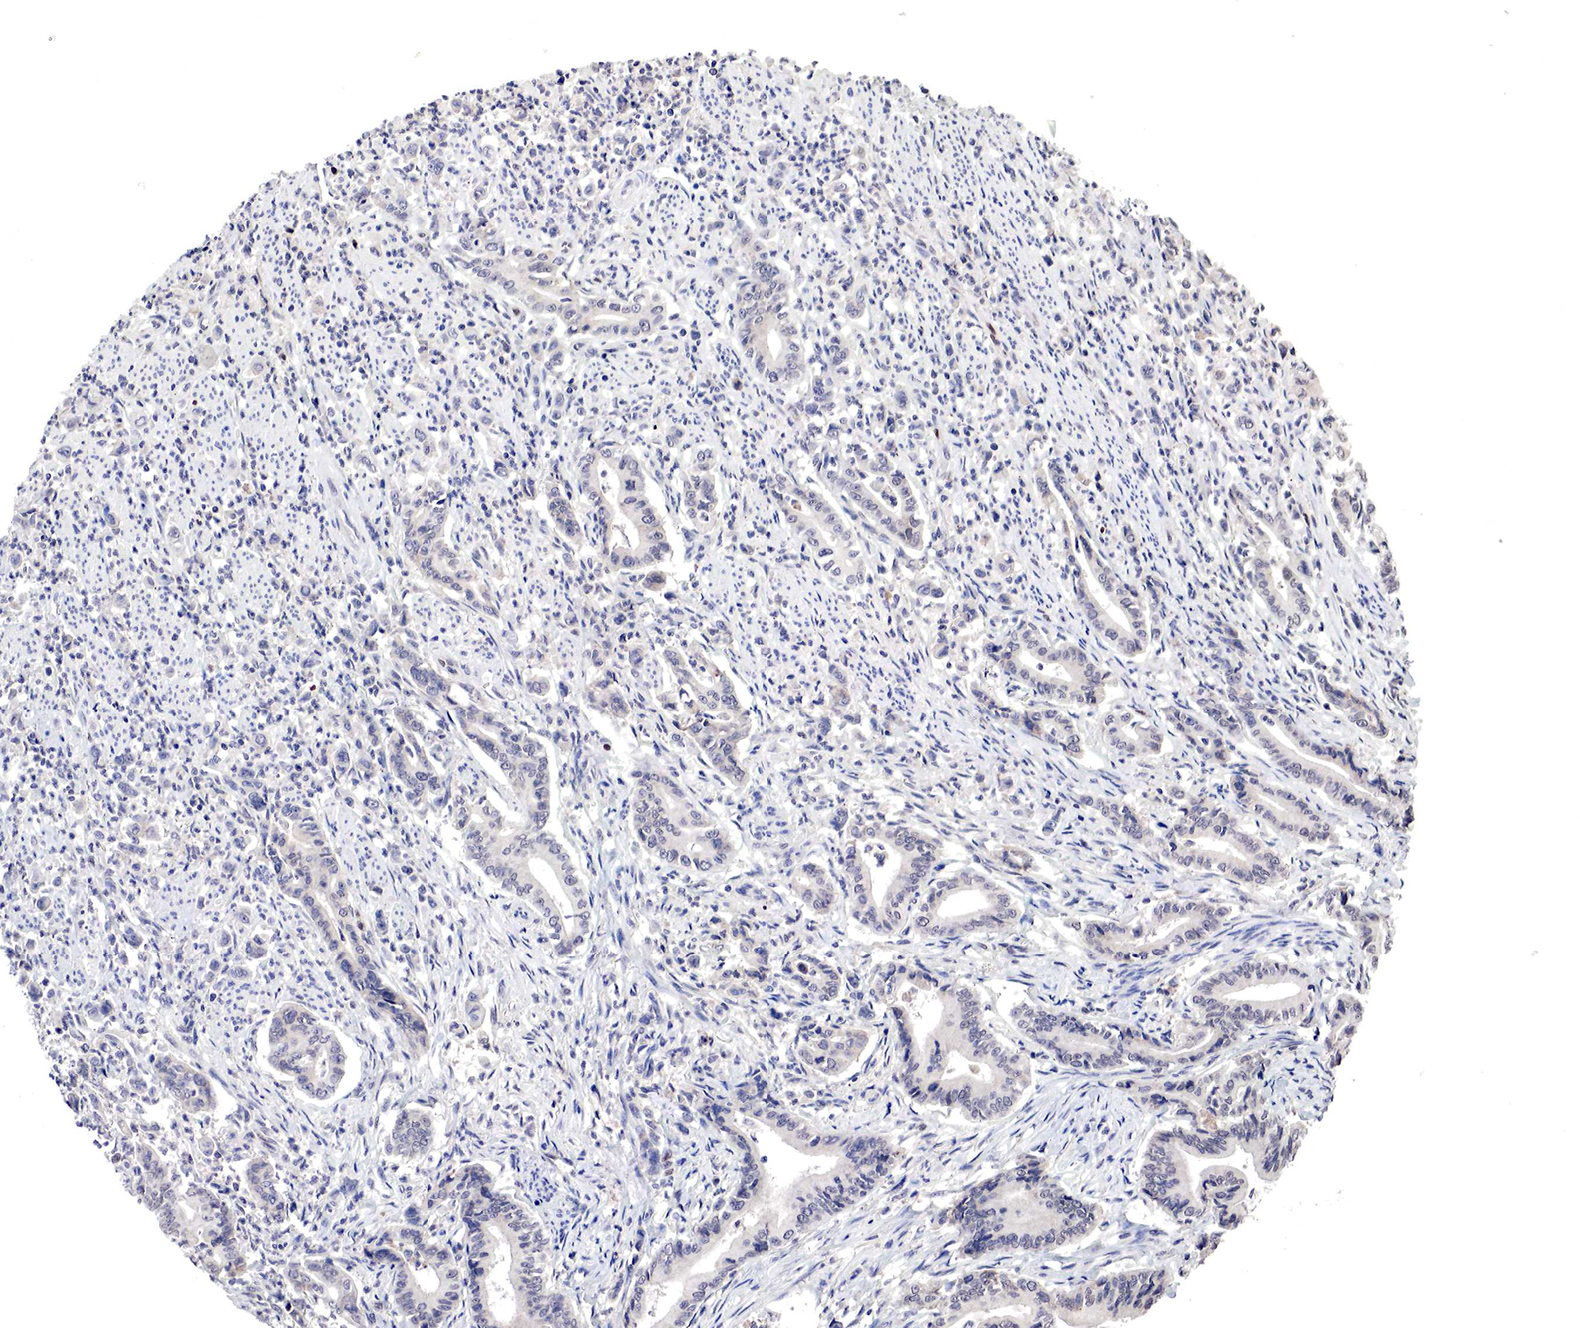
{"staining": {"intensity": "negative", "quantity": "none", "location": "none"}, "tissue": "stomach cancer", "cell_type": "Tumor cells", "image_type": "cancer", "snomed": [{"axis": "morphology", "description": "Adenocarcinoma, NOS"}, {"axis": "topography", "description": "Stomach"}], "caption": "IHC of adenocarcinoma (stomach) exhibits no positivity in tumor cells.", "gene": "DACH2", "patient": {"sex": "female", "age": 76}}